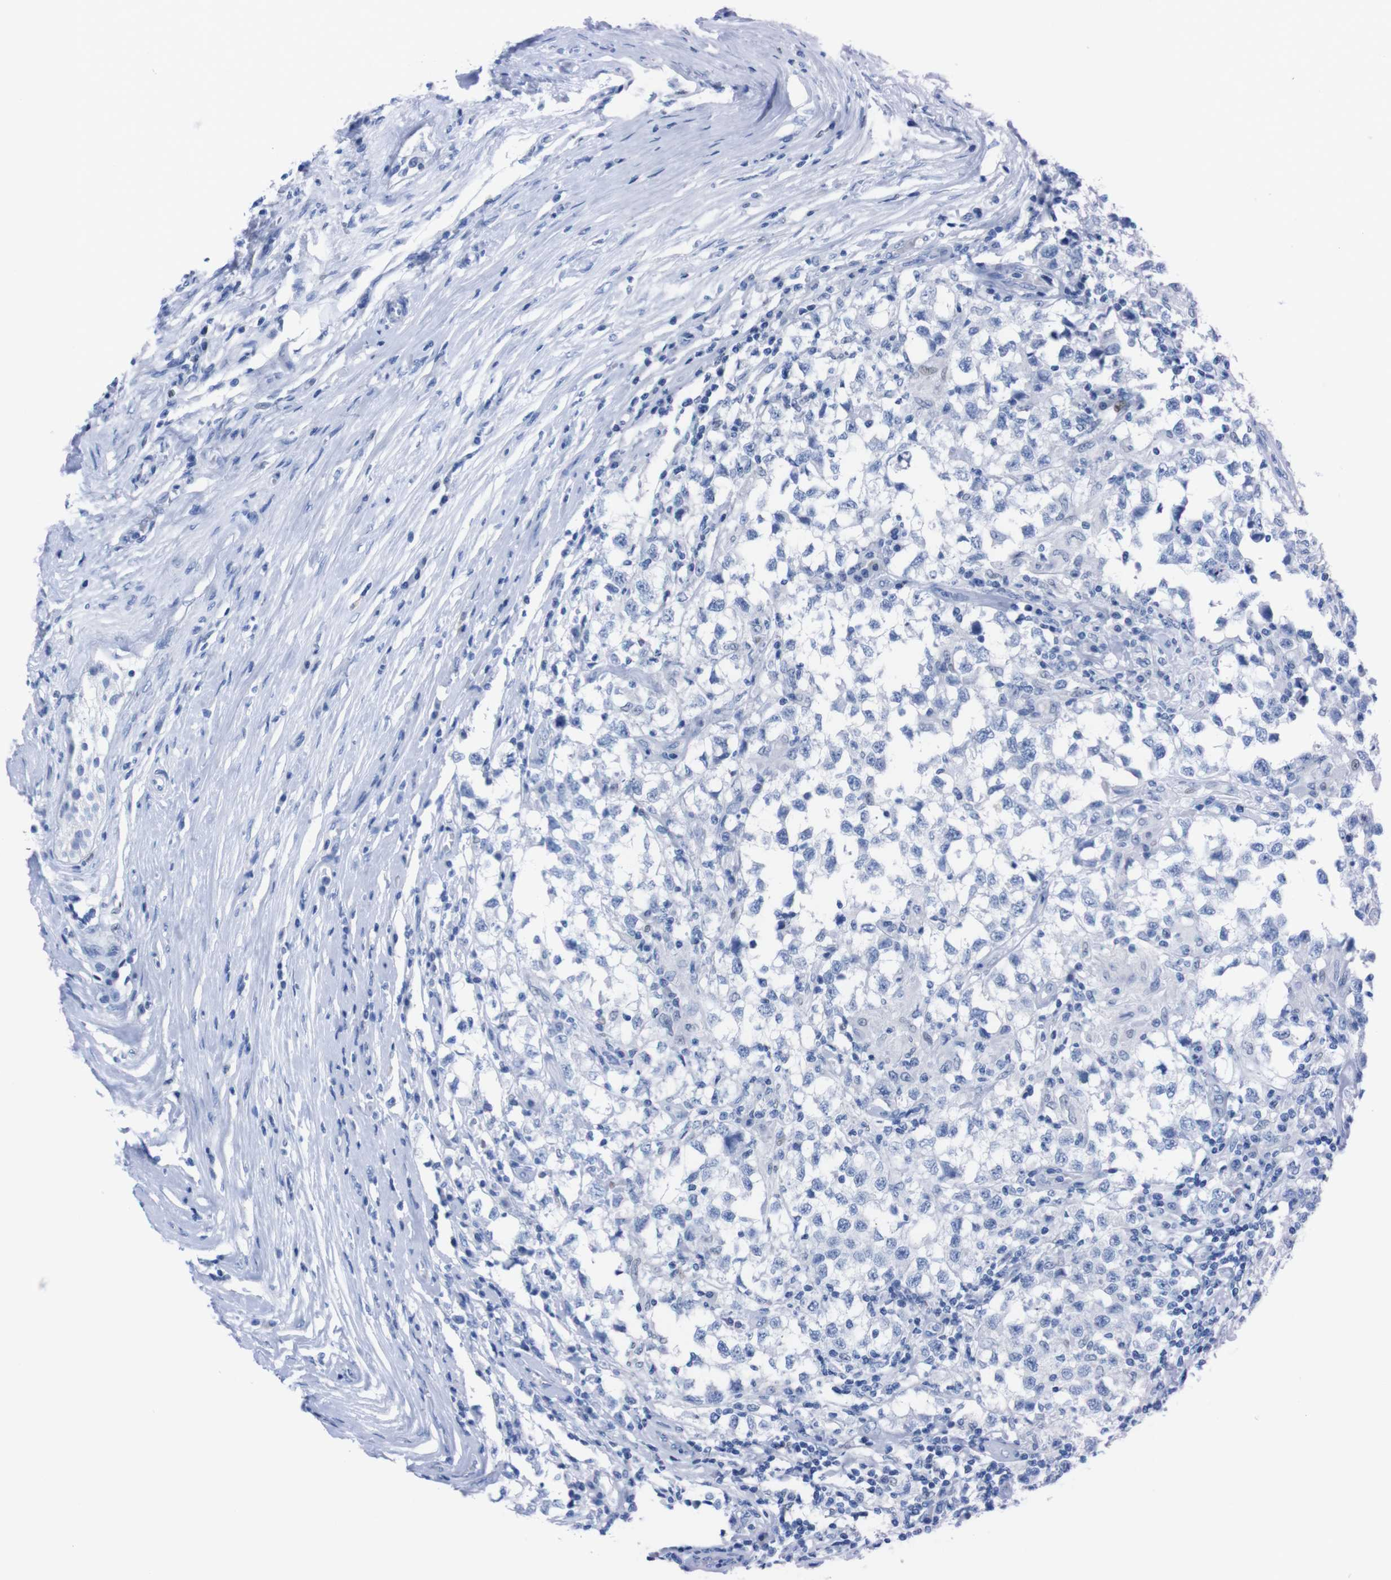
{"staining": {"intensity": "negative", "quantity": "none", "location": "none"}, "tissue": "testis cancer", "cell_type": "Tumor cells", "image_type": "cancer", "snomed": [{"axis": "morphology", "description": "Carcinoma, Embryonal, NOS"}, {"axis": "topography", "description": "Testis"}], "caption": "This is an IHC photomicrograph of human embryonal carcinoma (testis). There is no expression in tumor cells.", "gene": "P2RY12", "patient": {"sex": "male", "age": 21}}